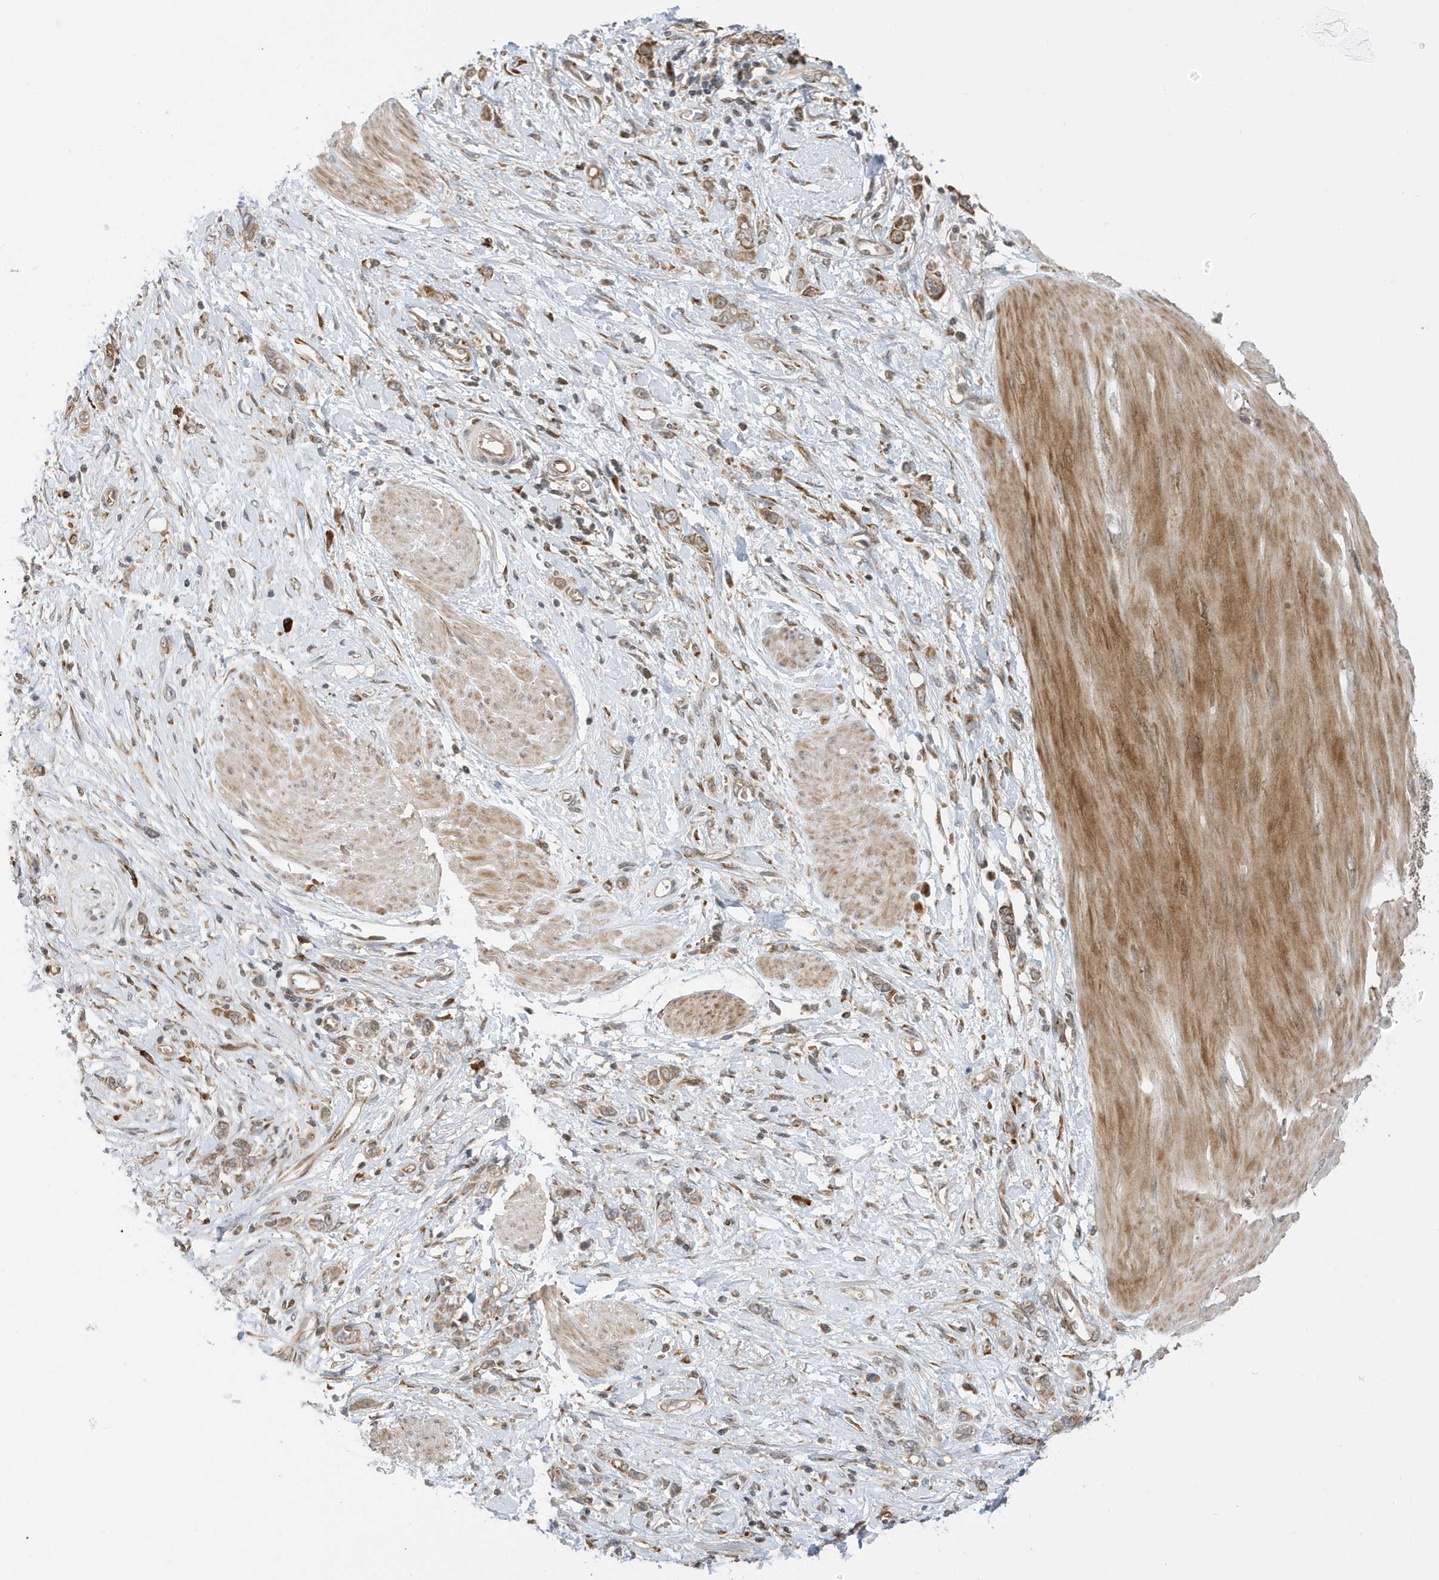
{"staining": {"intensity": "moderate", "quantity": ">75%", "location": "cytoplasmic/membranous"}, "tissue": "stomach cancer", "cell_type": "Tumor cells", "image_type": "cancer", "snomed": [{"axis": "morphology", "description": "Adenocarcinoma, NOS"}, {"axis": "topography", "description": "Stomach"}], "caption": "Stomach cancer tissue displays moderate cytoplasmic/membranous positivity in approximately >75% of tumor cells, visualized by immunohistochemistry.", "gene": "METTL21A", "patient": {"sex": "female", "age": 76}}